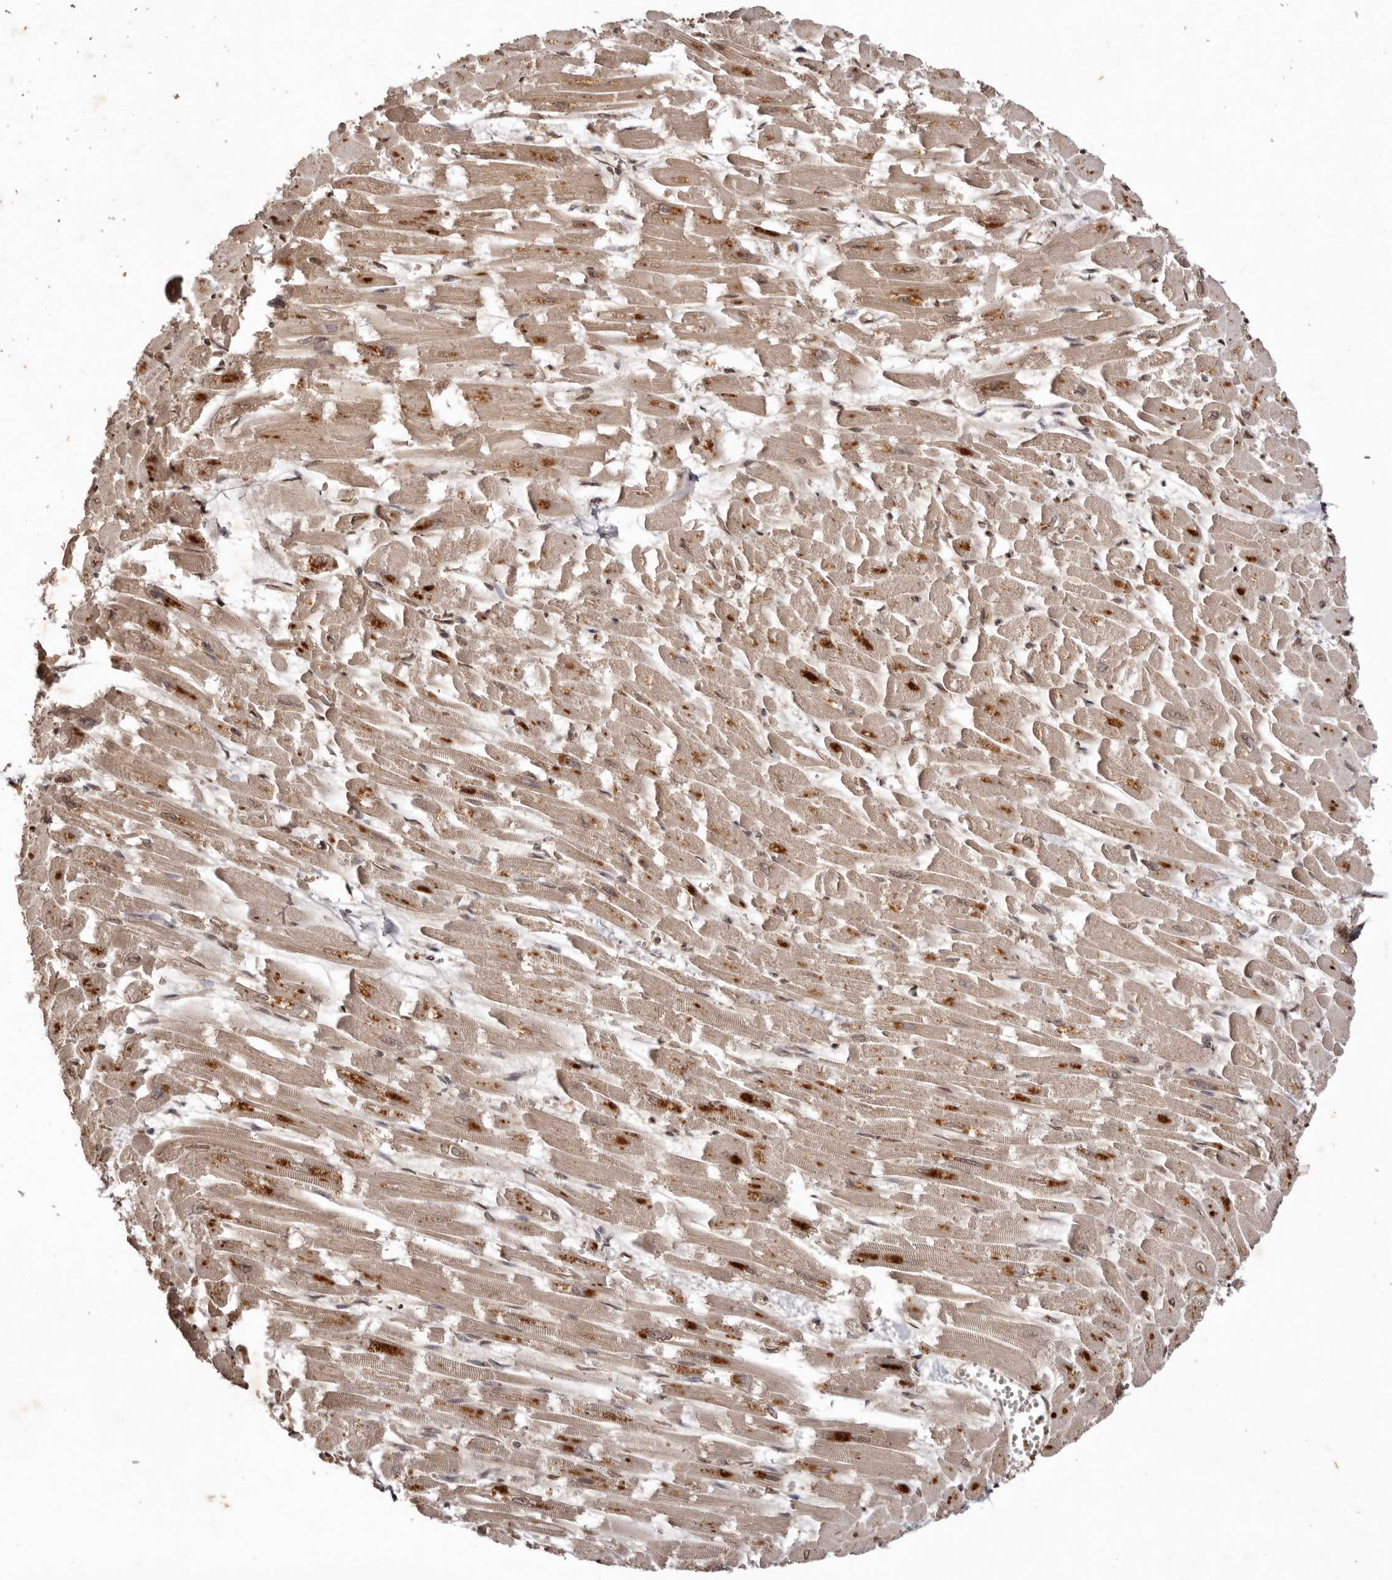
{"staining": {"intensity": "moderate", "quantity": "25%-75%", "location": "cytoplasmic/membranous,nuclear"}, "tissue": "heart muscle", "cell_type": "Cardiomyocytes", "image_type": "normal", "snomed": [{"axis": "morphology", "description": "Normal tissue, NOS"}, {"axis": "topography", "description": "Heart"}], "caption": "Immunohistochemical staining of normal human heart muscle displays 25%-75% levels of moderate cytoplasmic/membranous,nuclear protein expression in approximately 25%-75% of cardiomyocytes. (brown staining indicates protein expression, while blue staining denotes nuclei).", "gene": "NOTCH1", "patient": {"sex": "male", "age": 54}}